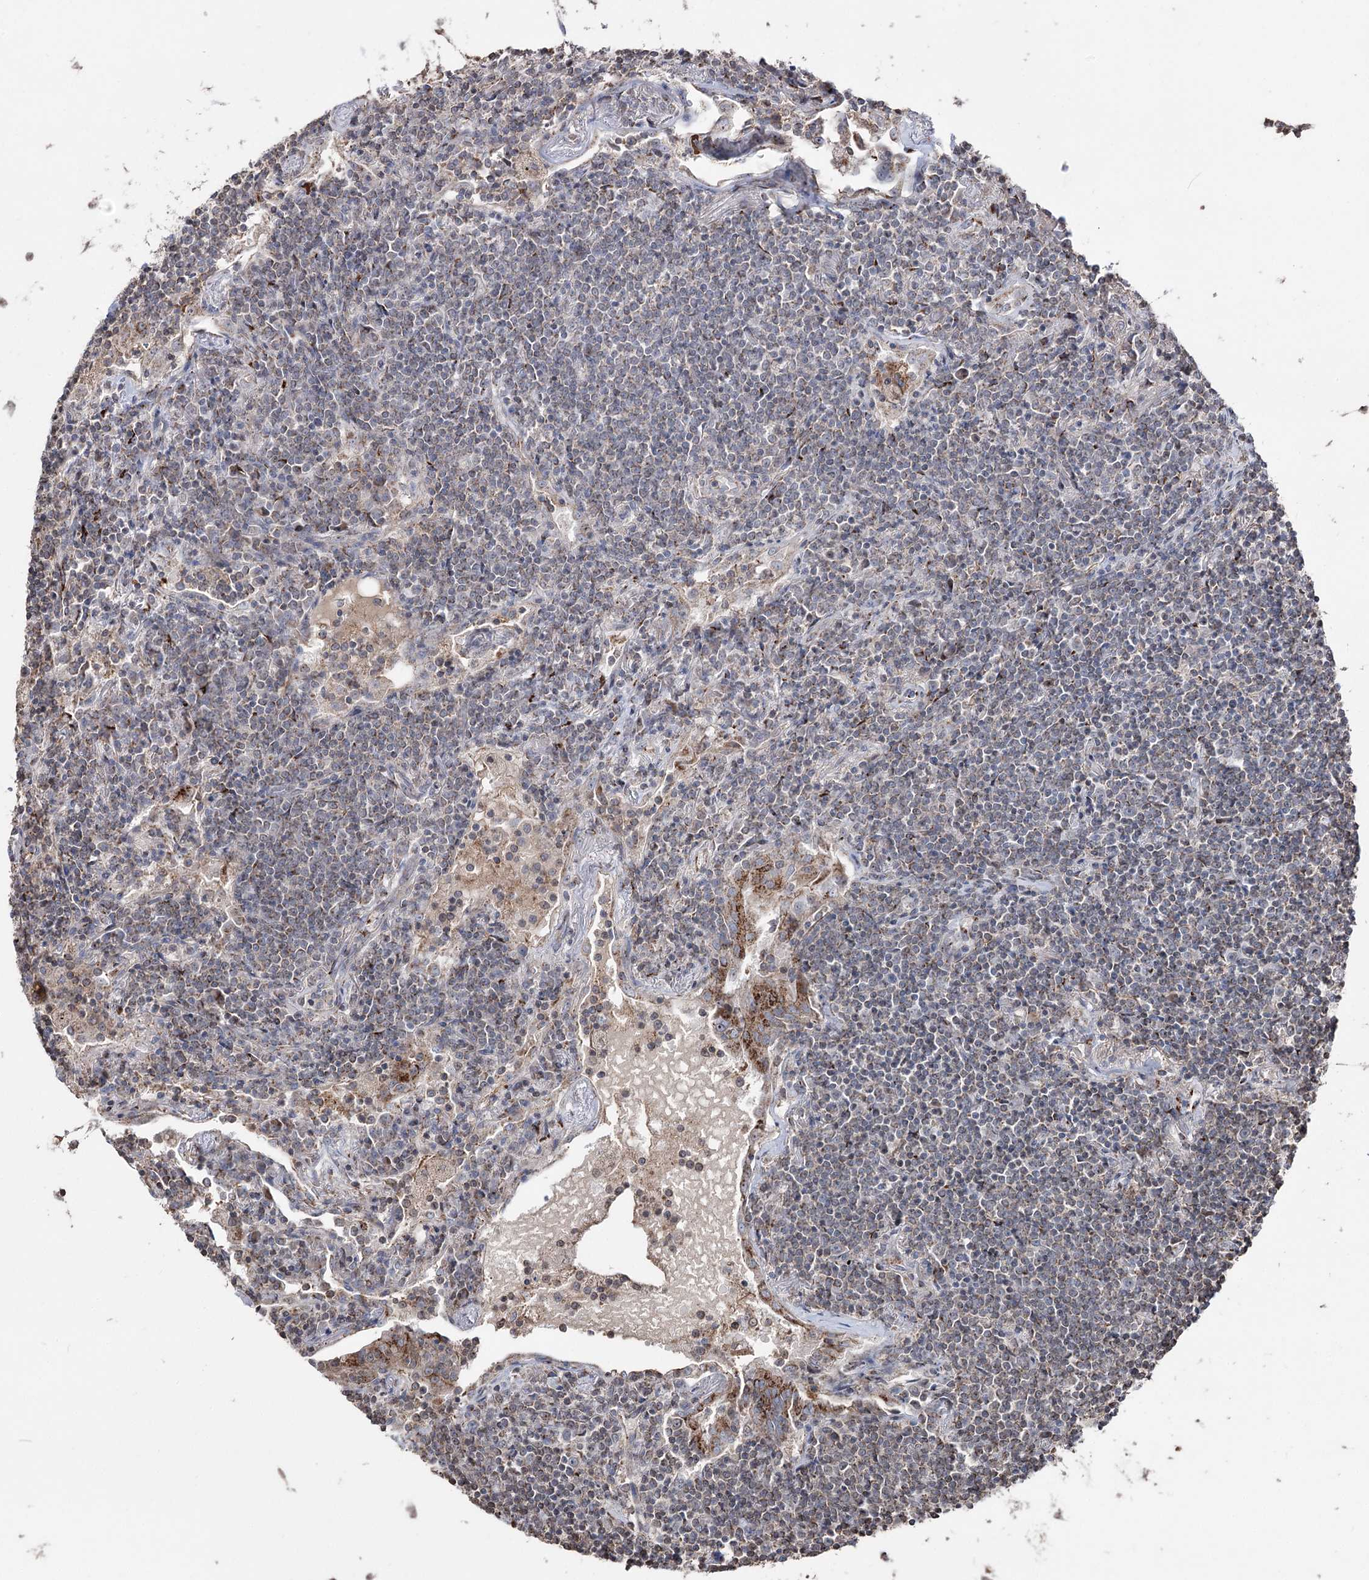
{"staining": {"intensity": "negative", "quantity": "none", "location": "none"}, "tissue": "lymphoma", "cell_type": "Tumor cells", "image_type": "cancer", "snomed": [{"axis": "morphology", "description": "Malignant lymphoma, non-Hodgkin's type, Low grade"}, {"axis": "topography", "description": "Lung"}], "caption": "The histopathology image shows no significant positivity in tumor cells of low-grade malignant lymphoma, non-Hodgkin's type.", "gene": "ARHGAP20", "patient": {"sex": "female", "age": 71}}